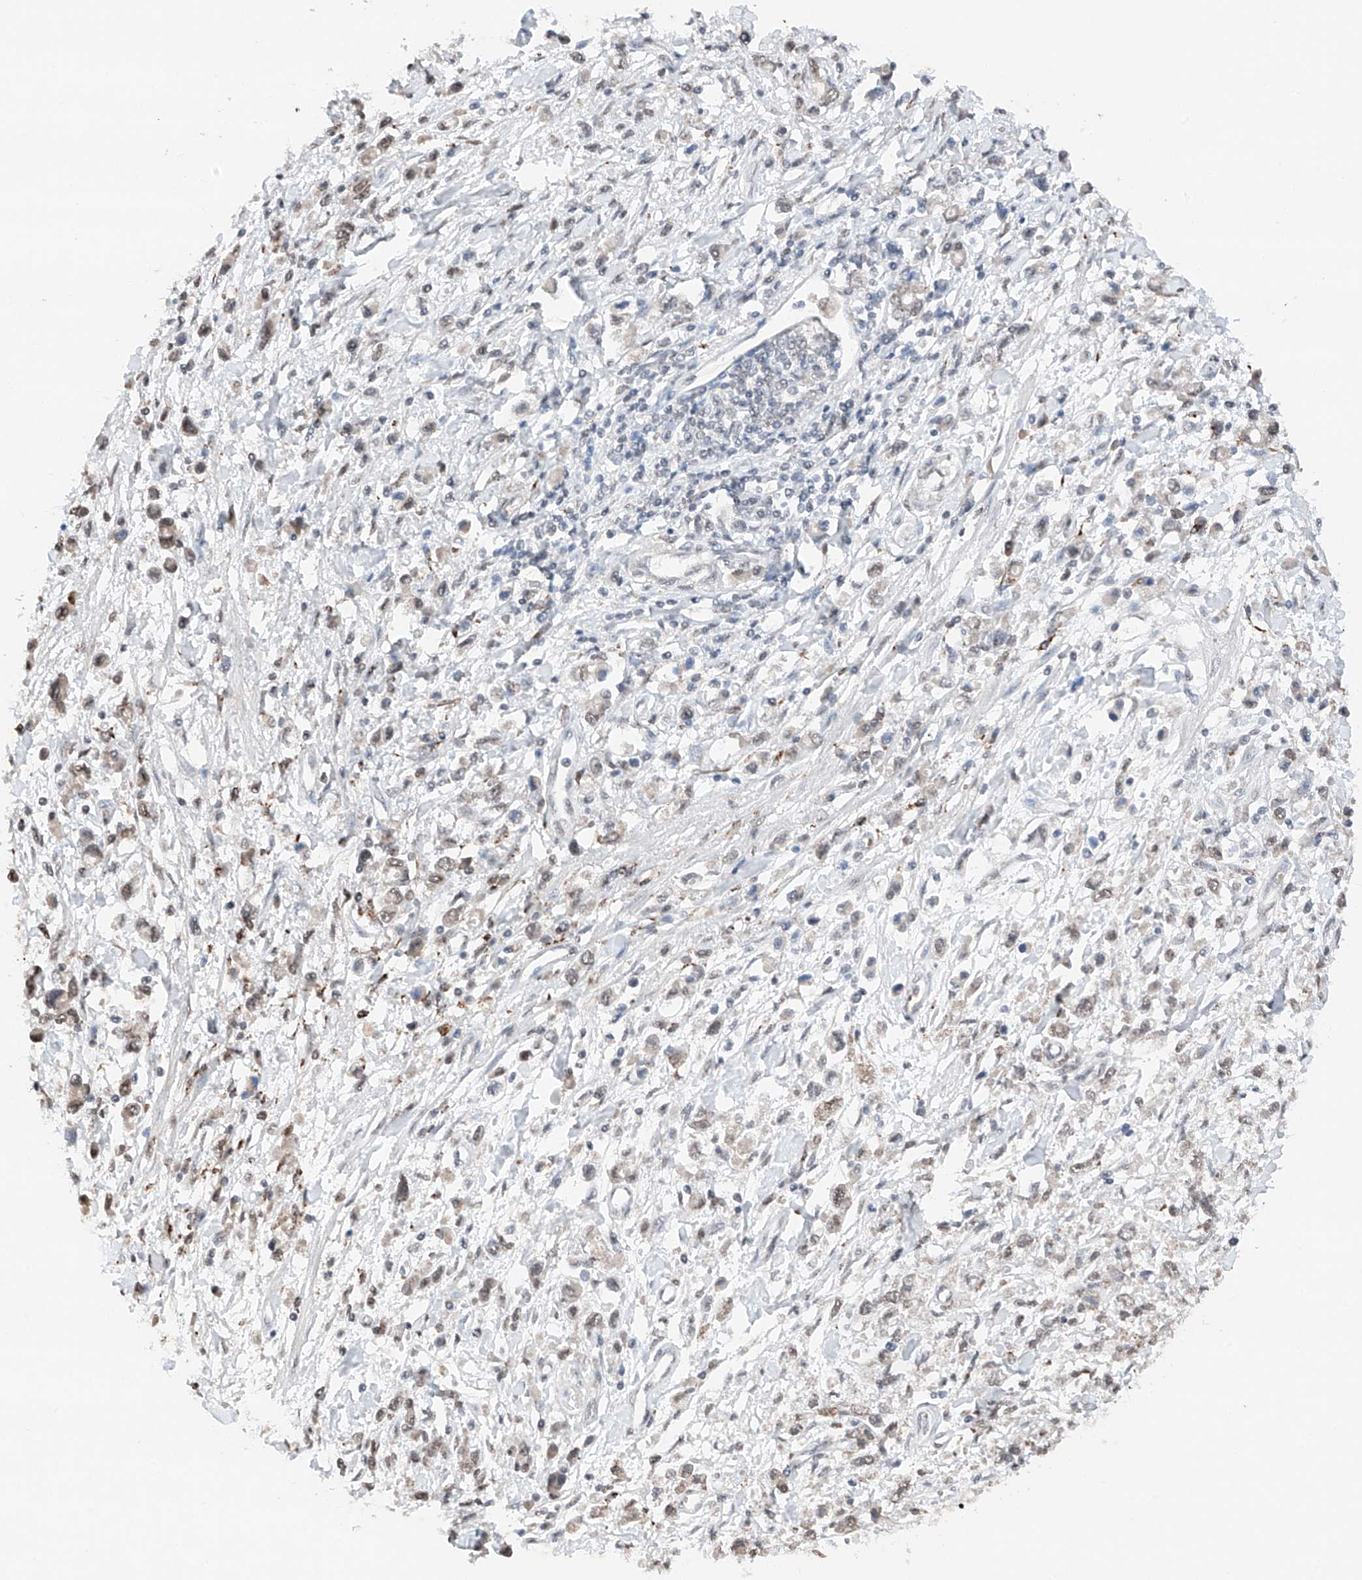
{"staining": {"intensity": "weak", "quantity": "<25%", "location": "nuclear"}, "tissue": "stomach cancer", "cell_type": "Tumor cells", "image_type": "cancer", "snomed": [{"axis": "morphology", "description": "Adenocarcinoma, NOS"}, {"axis": "topography", "description": "Stomach"}], "caption": "The immunohistochemistry (IHC) photomicrograph has no significant staining in tumor cells of adenocarcinoma (stomach) tissue.", "gene": "TBX4", "patient": {"sex": "female", "age": 59}}